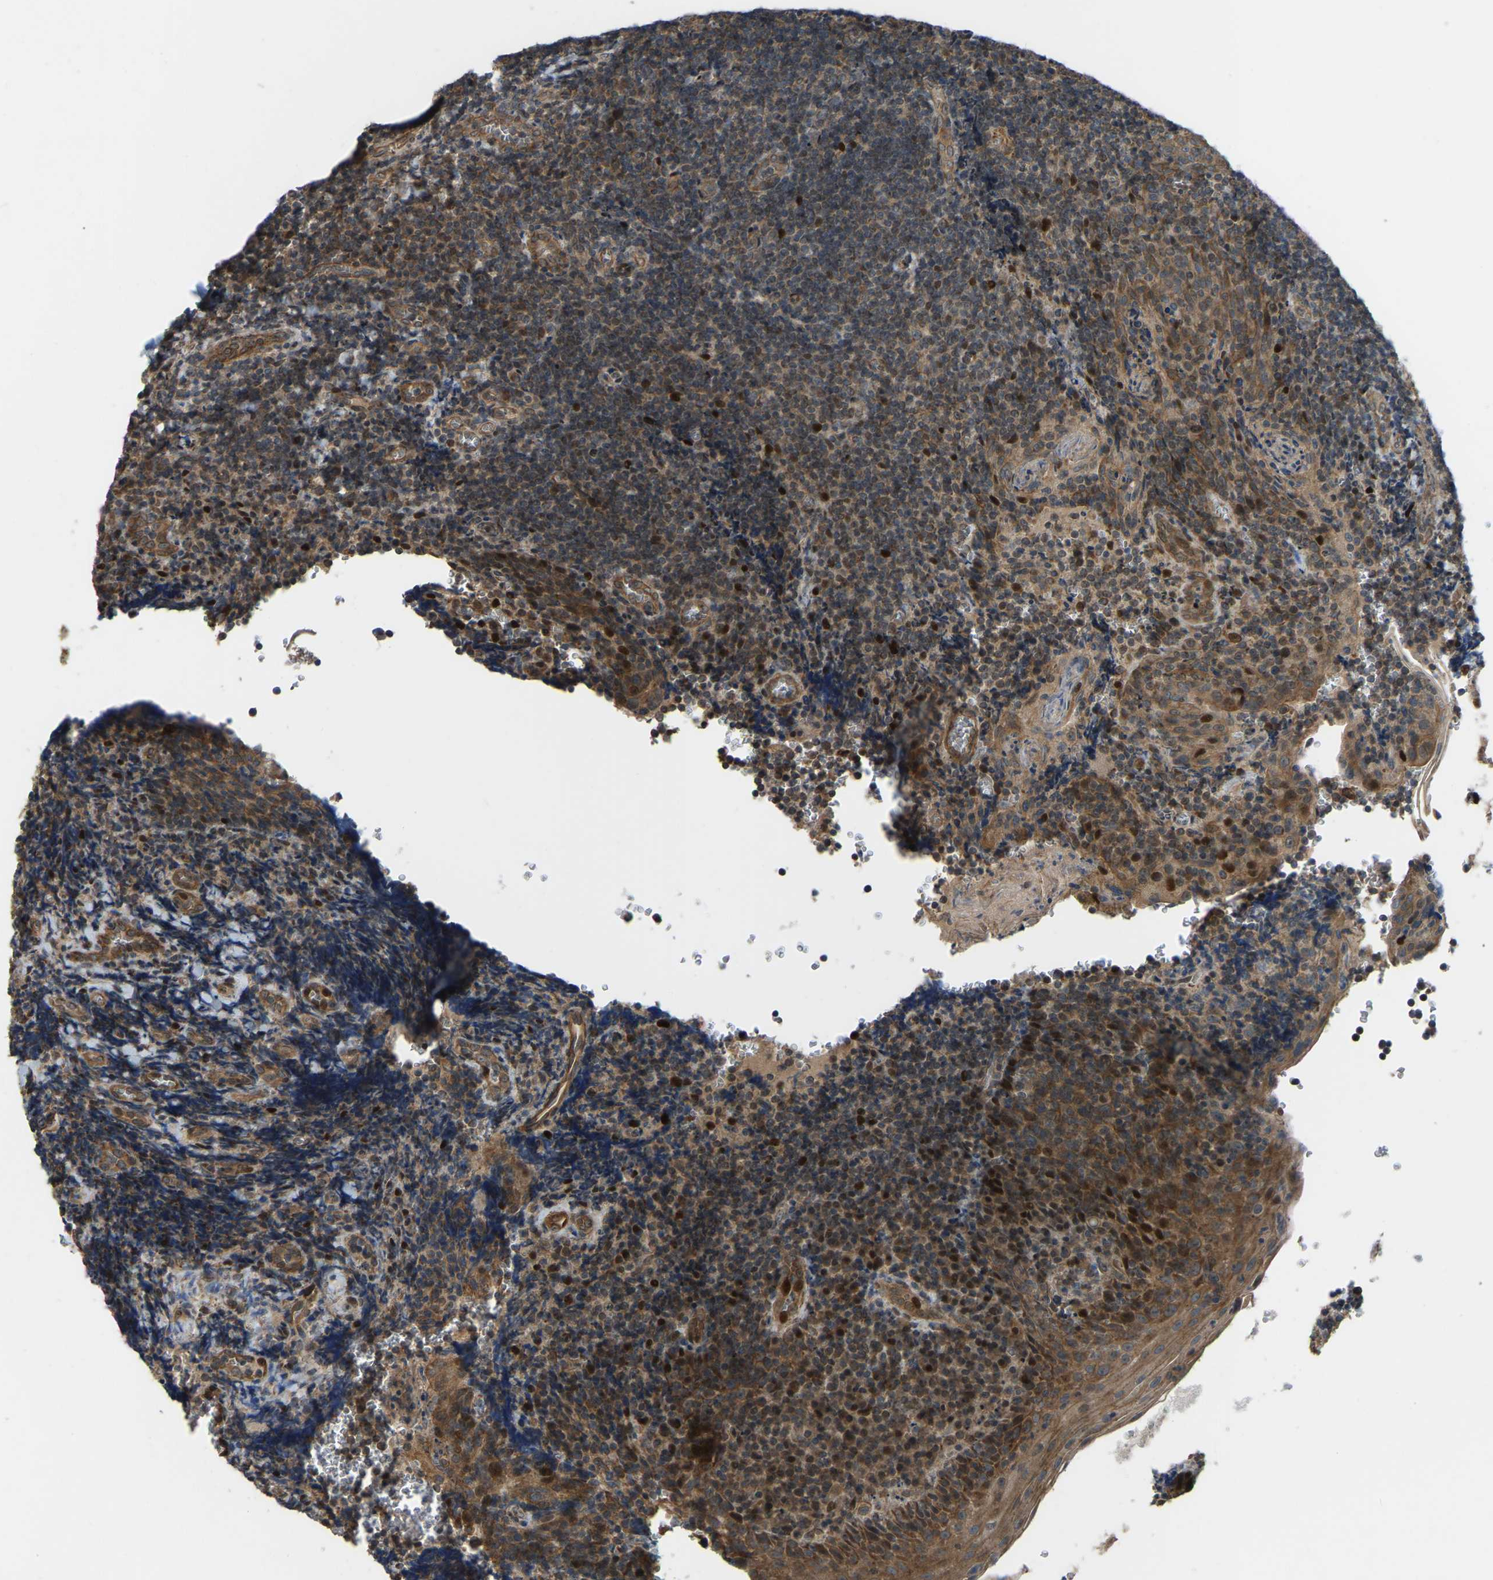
{"staining": {"intensity": "moderate", "quantity": ">75%", "location": "cytoplasmic/membranous"}, "tissue": "tonsil", "cell_type": "Germinal center cells", "image_type": "normal", "snomed": [{"axis": "morphology", "description": "Normal tissue, NOS"}, {"axis": "morphology", "description": "Inflammation, NOS"}, {"axis": "topography", "description": "Tonsil"}], "caption": "Protein staining displays moderate cytoplasmic/membranous positivity in about >75% of germinal center cells in benign tonsil. (Brightfield microscopy of DAB IHC at high magnification).", "gene": "C21orf91", "patient": {"sex": "female", "age": 31}}